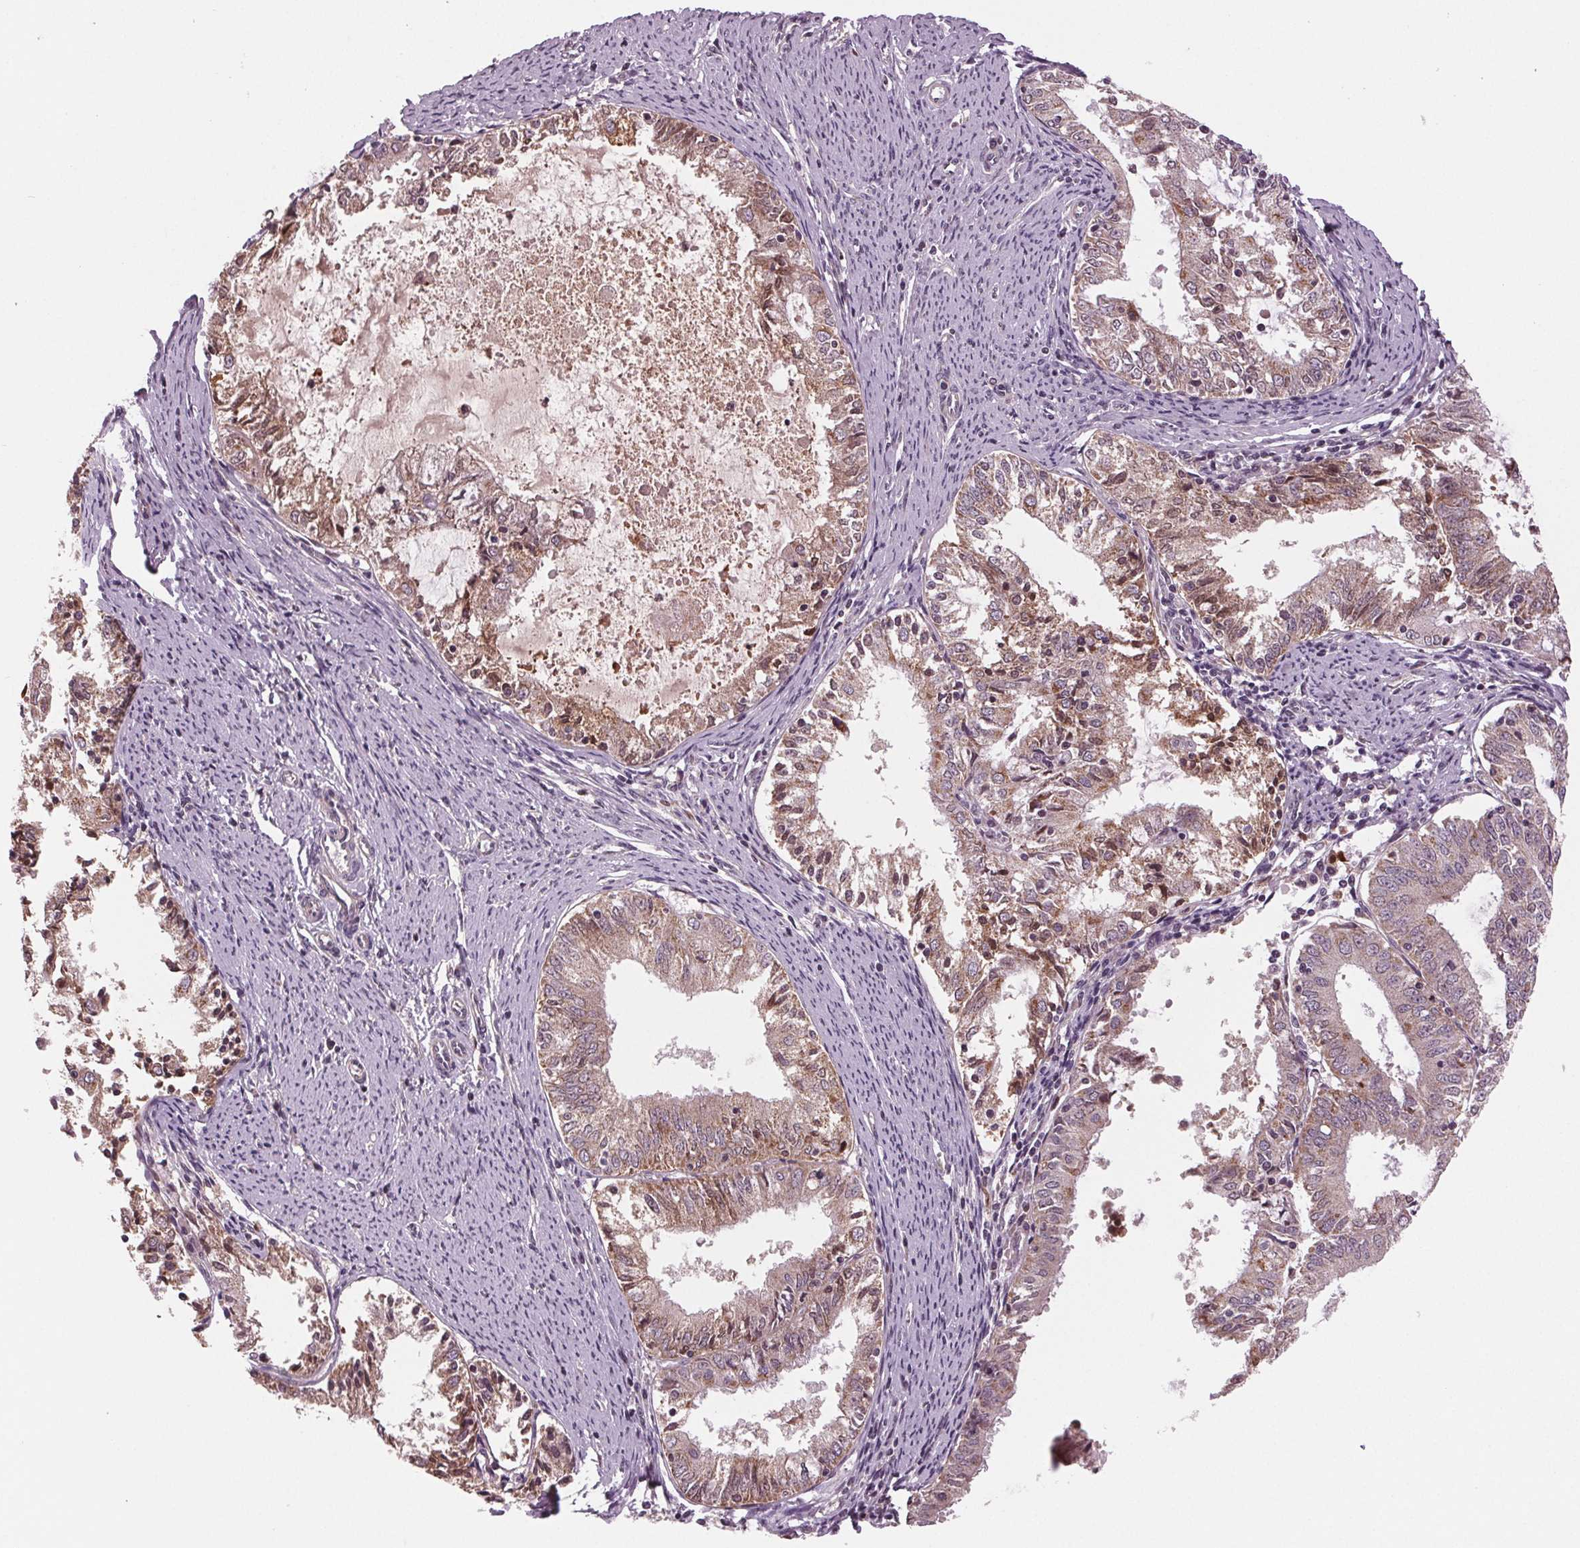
{"staining": {"intensity": "weak", "quantity": "25%-75%", "location": "cytoplasmic/membranous"}, "tissue": "endometrial cancer", "cell_type": "Tumor cells", "image_type": "cancer", "snomed": [{"axis": "morphology", "description": "Adenocarcinoma, NOS"}, {"axis": "topography", "description": "Endometrium"}], "caption": "Immunohistochemical staining of human endometrial cancer demonstrates low levels of weak cytoplasmic/membranous positivity in about 25%-75% of tumor cells.", "gene": "STAT3", "patient": {"sex": "female", "age": 57}}